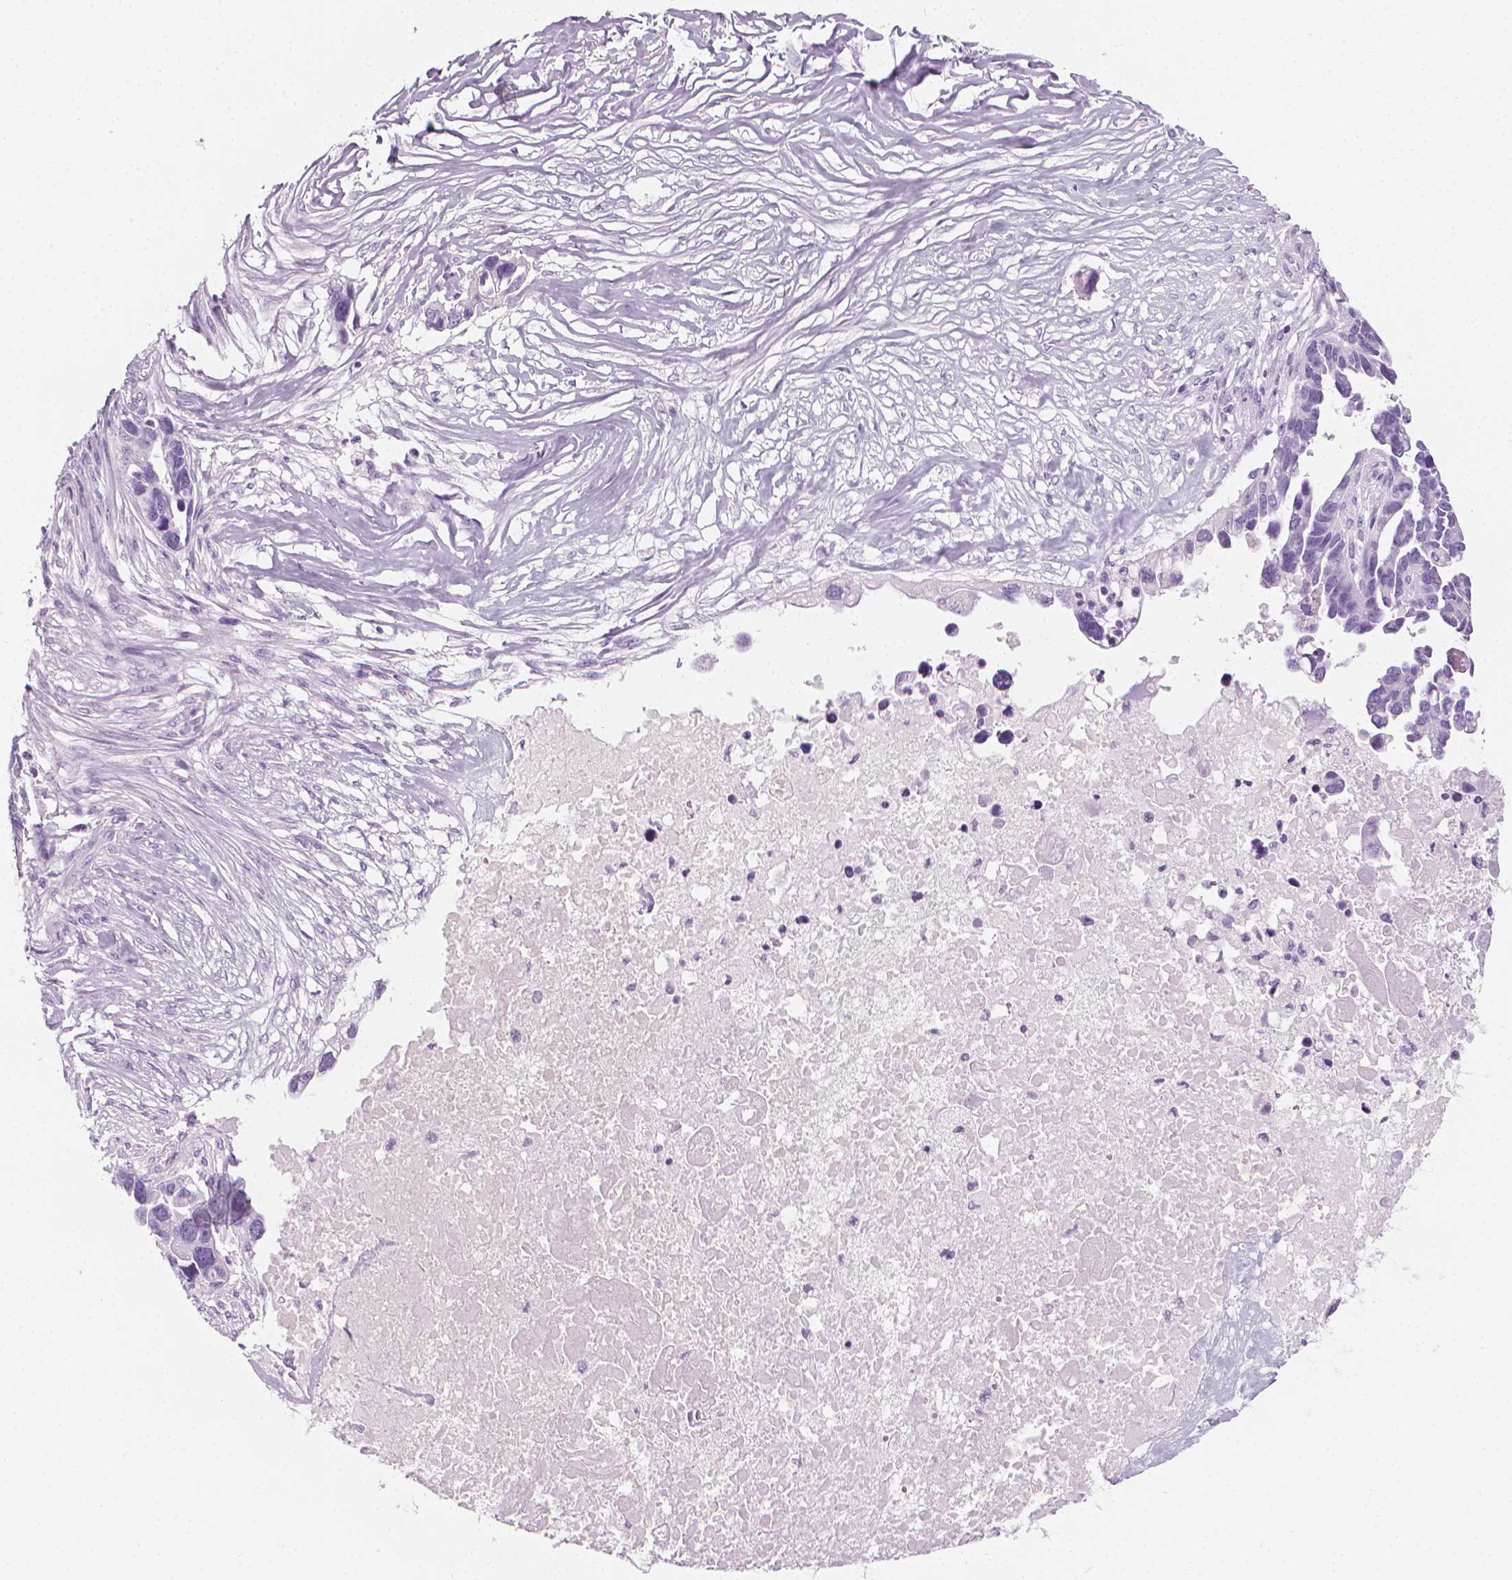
{"staining": {"intensity": "negative", "quantity": "none", "location": "none"}, "tissue": "ovarian cancer", "cell_type": "Tumor cells", "image_type": "cancer", "snomed": [{"axis": "morphology", "description": "Cystadenocarcinoma, serous, NOS"}, {"axis": "topography", "description": "Ovary"}], "caption": "Ovarian cancer (serous cystadenocarcinoma) was stained to show a protein in brown. There is no significant staining in tumor cells. (DAB IHC visualized using brightfield microscopy, high magnification).", "gene": "SCG3", "patient": {"sex": "female", "age": 54}}